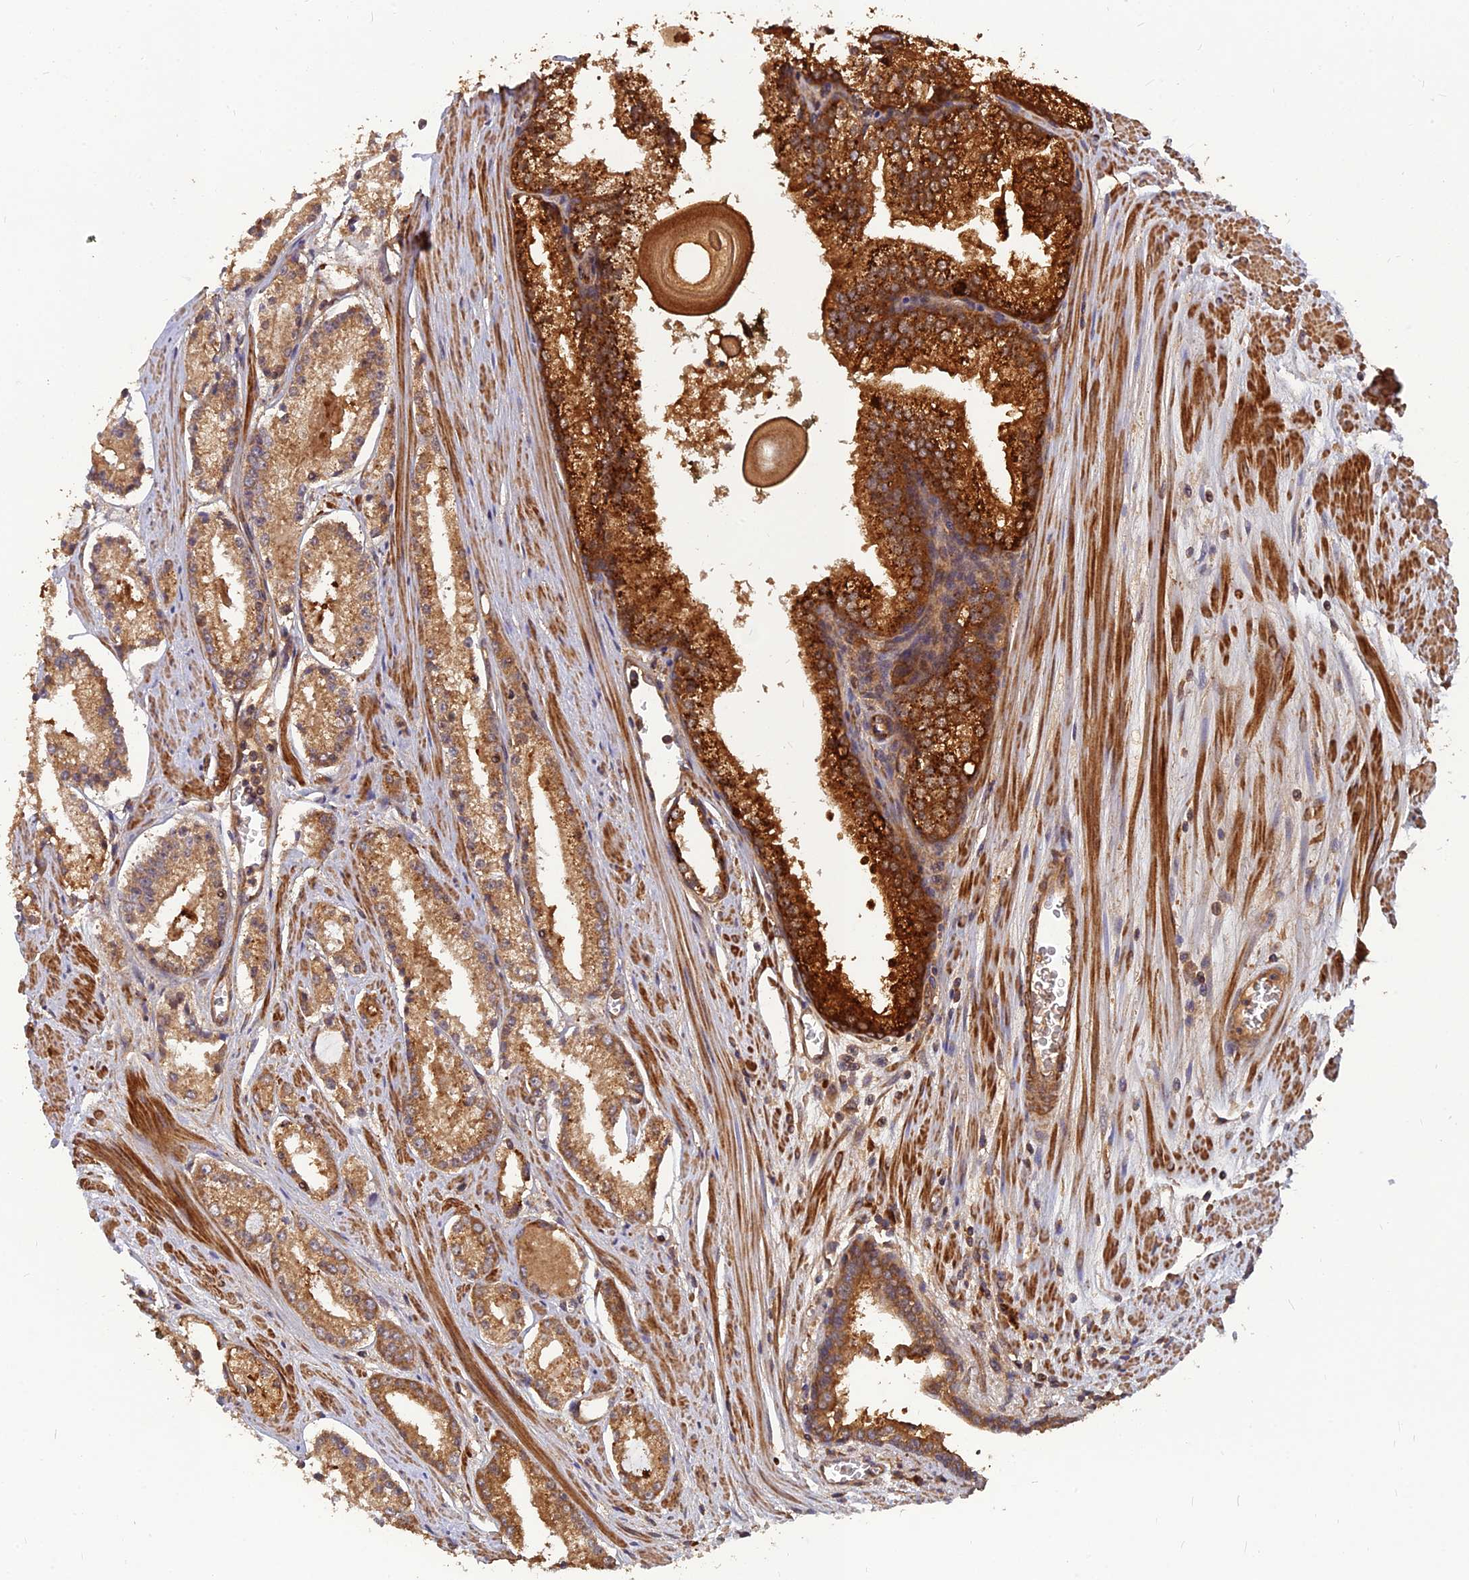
{"staining": {"intensity": "moderate", "quantity": ">75%", "location": "cytoplasmic/membranous"}, "tissue": "prostate cancer", "cell_type": "Tumor cells", "image_type": "cancer", "snomed": [{"axis": "morphology", "description": "Adenocarcinoma, Low grade"}, {"axis": "topography", "description": "Prostate"}], "caption": "Human low-grade adenocarcinoma (prostate) stained for a protein (brown) reveals moderate cytoplasmic/membranous positive expression in about >75% of tumor cells.", "gene": "RELCH", "patient": {"sex": "male", "age": 54}}